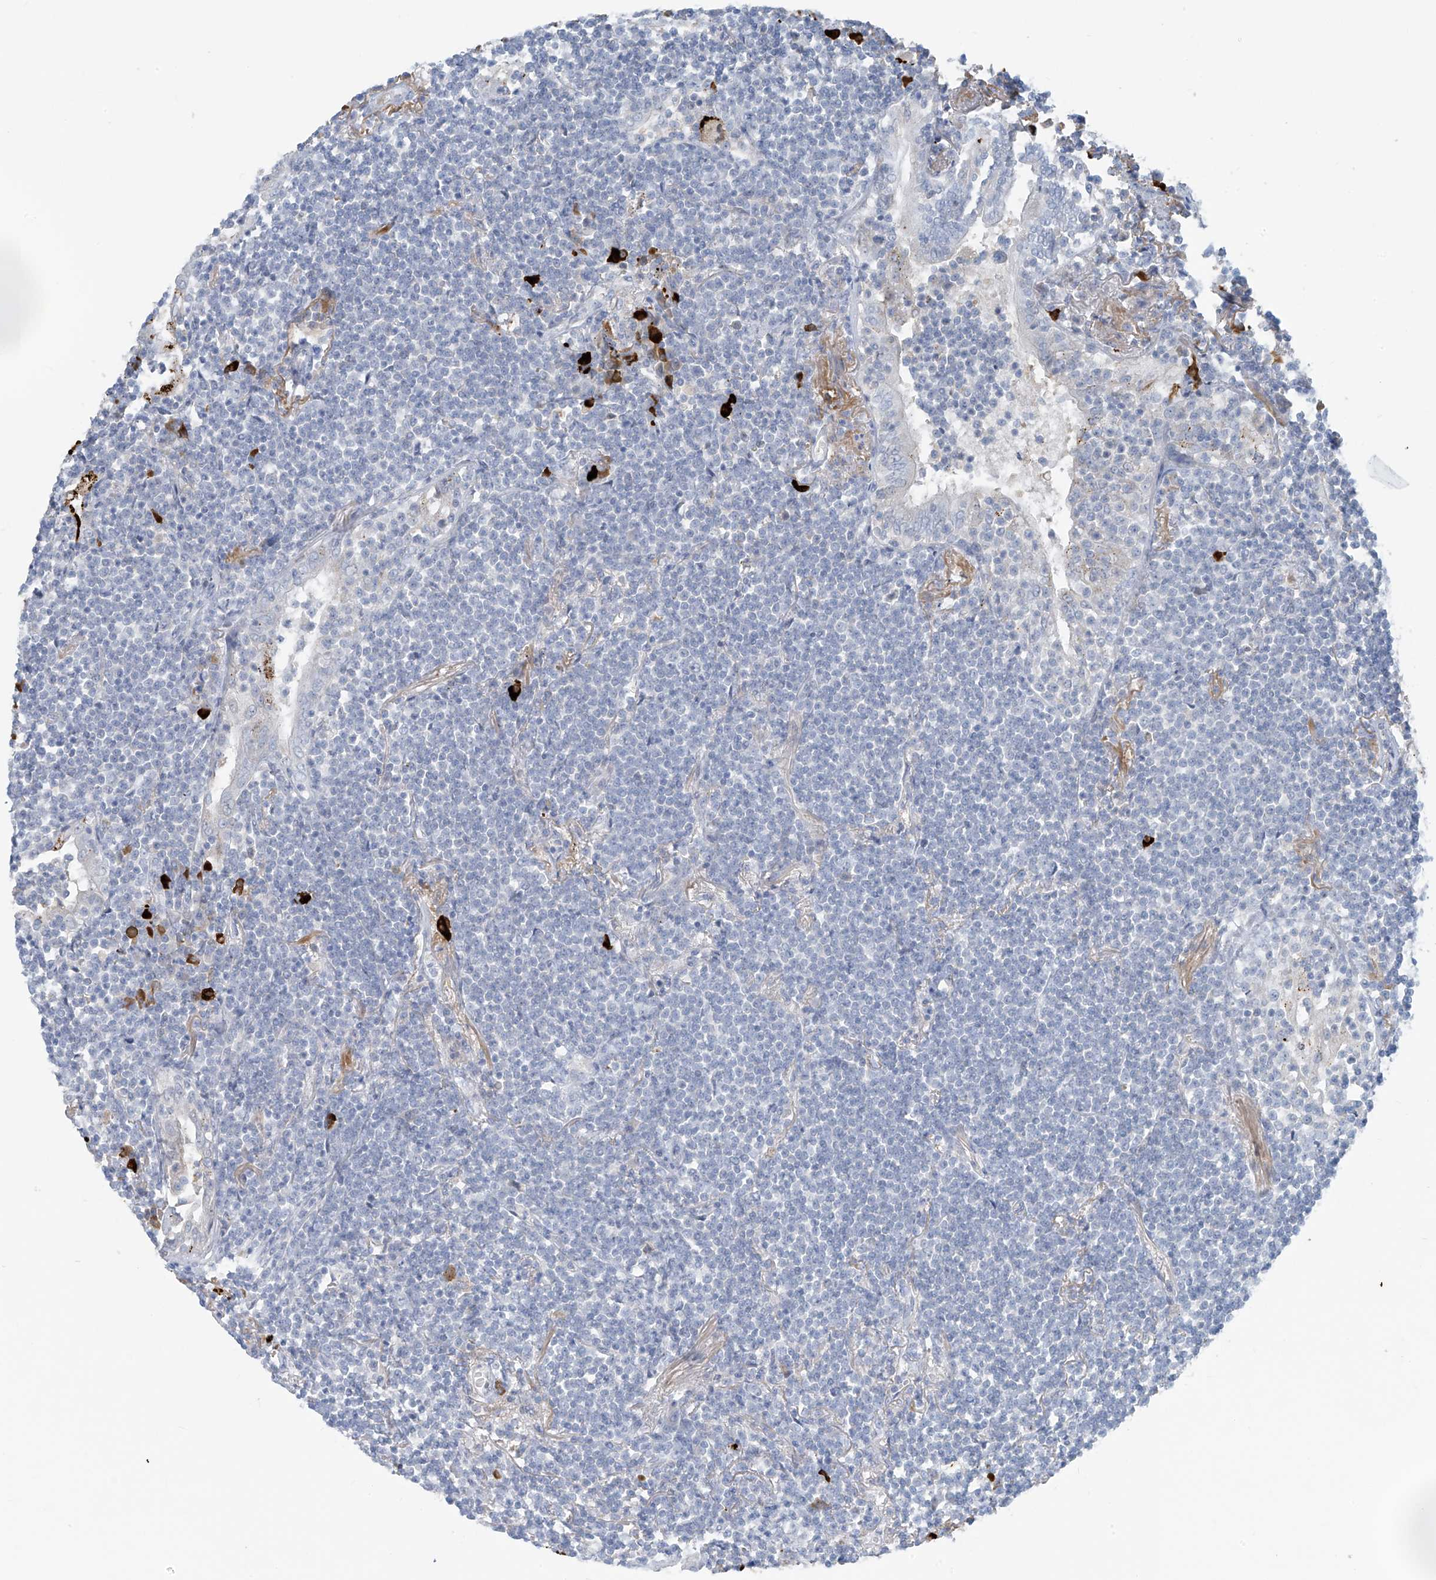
{"staining": {"intensity": "negative", "quantity": "none", "location": "none"}, "tissue": "lymphoma", "cell_type": "Tumor cells", "image_type": "cancer", "snomed": [{"axis": "morphology", "description": "Malignant lymphoma, non-Hodgkin's type, Low grade"}, {"axis": "topography", "description": "Lung"}], "caption": "Human low-grade malignant lymphoma, non-Hodgkin's type stained for a protein using IHC displays no staining in tumor cells.", "gene": "ZNF793", "patient": {"sex": "female", "age": 71}}